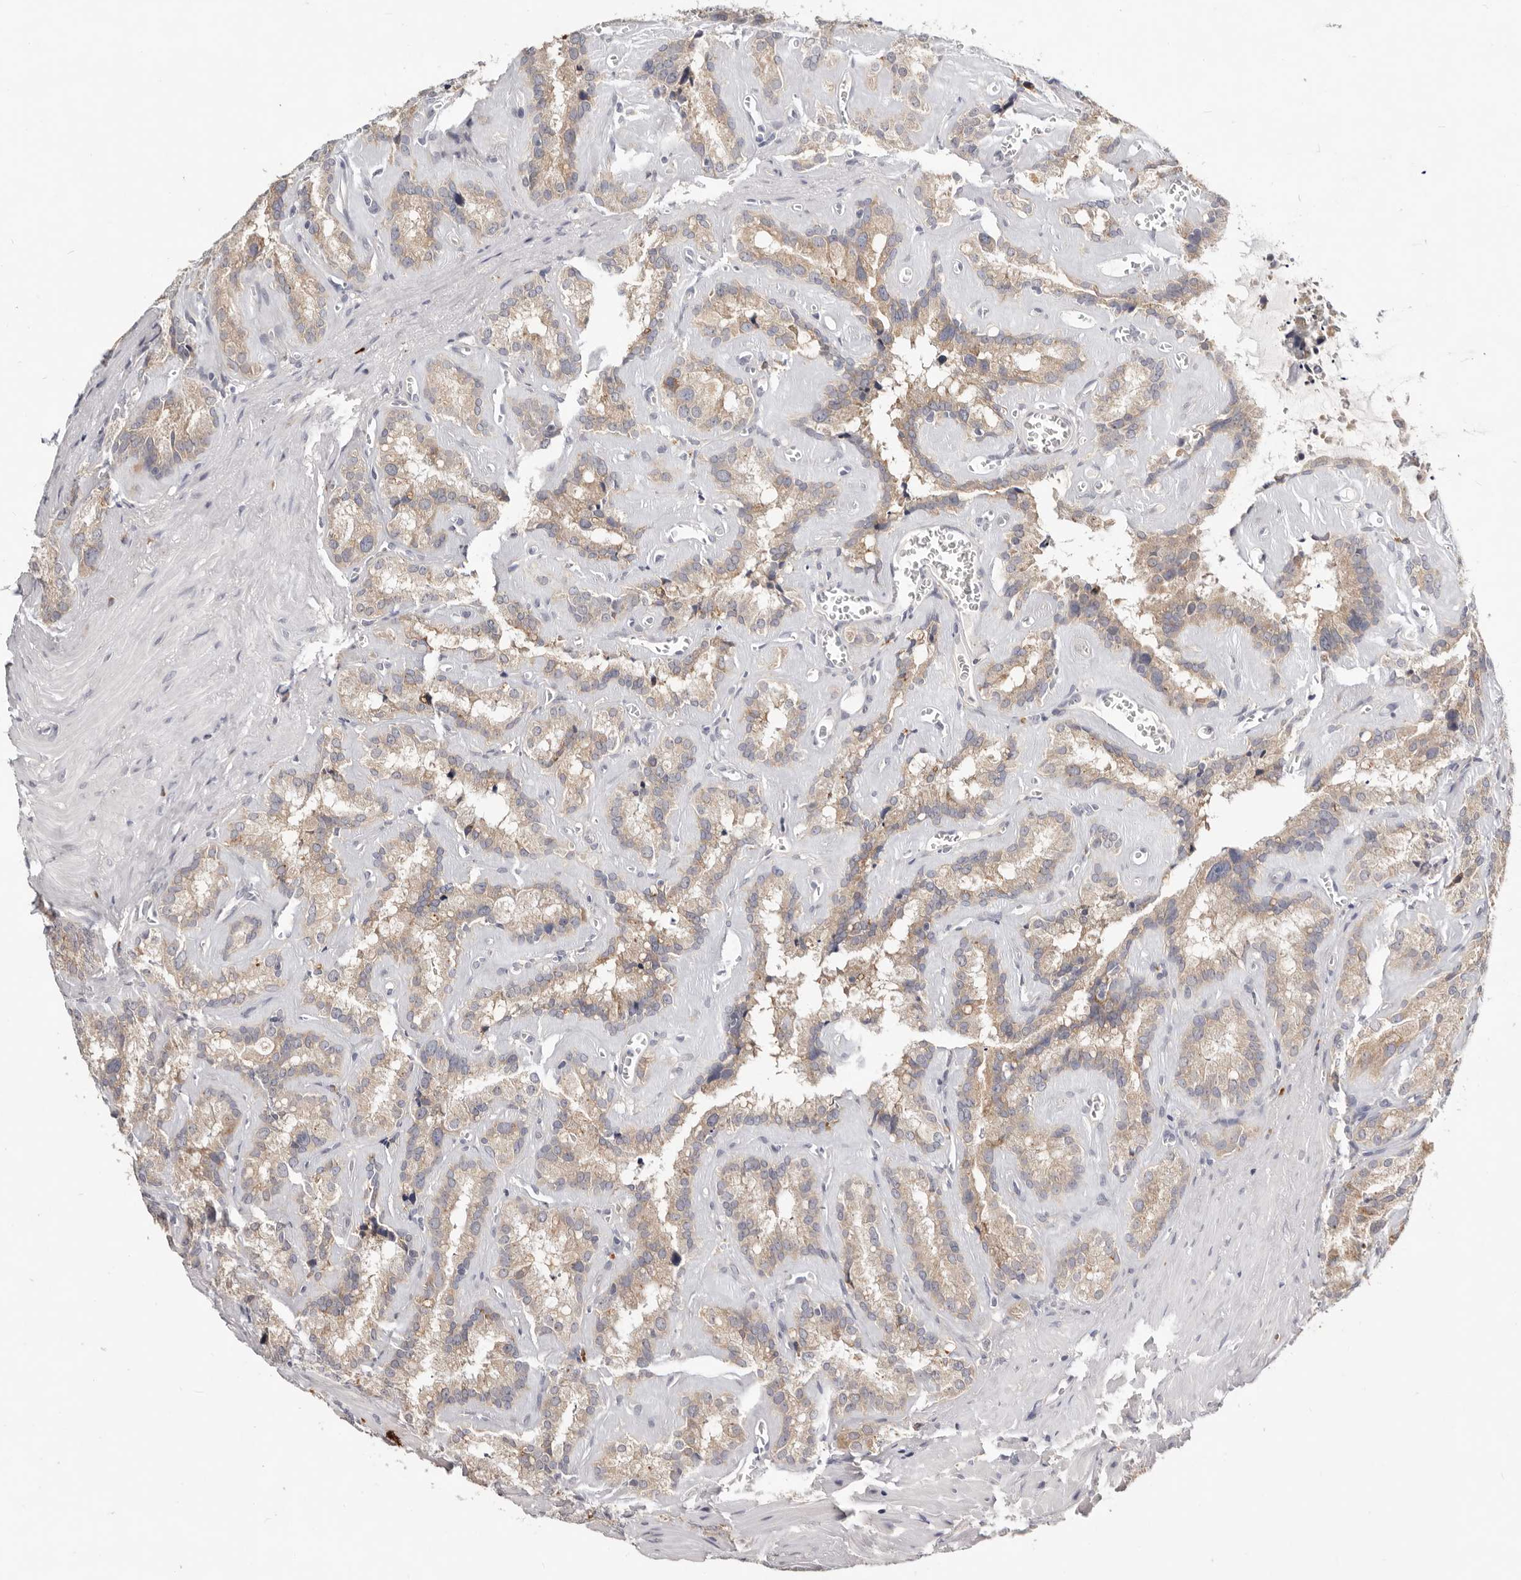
{"staining": {"intensity": "moderate", "quantity": ">75%", "location": "cytoplasmic/membranous"}, "tissue": "seminal vesicle", "cell_type": "Glandular cells", "image_type": "normal", "snomed": [{"axis": "morphology", "description": "Normal tissue, NOS"}, {"axis": "topography", "description": "Prostate"}, {"axis": "topography", "description": "Seminal veicle"}], "caption": "This micrograph exhibits IHC staining of unremarkable seminal vesicle, with medium moderate cytoplasmic/membranous staining in approximately >75% of glandular cells.", "gene": "WDR77", "patient": {"sex": "male", "age": 59}}